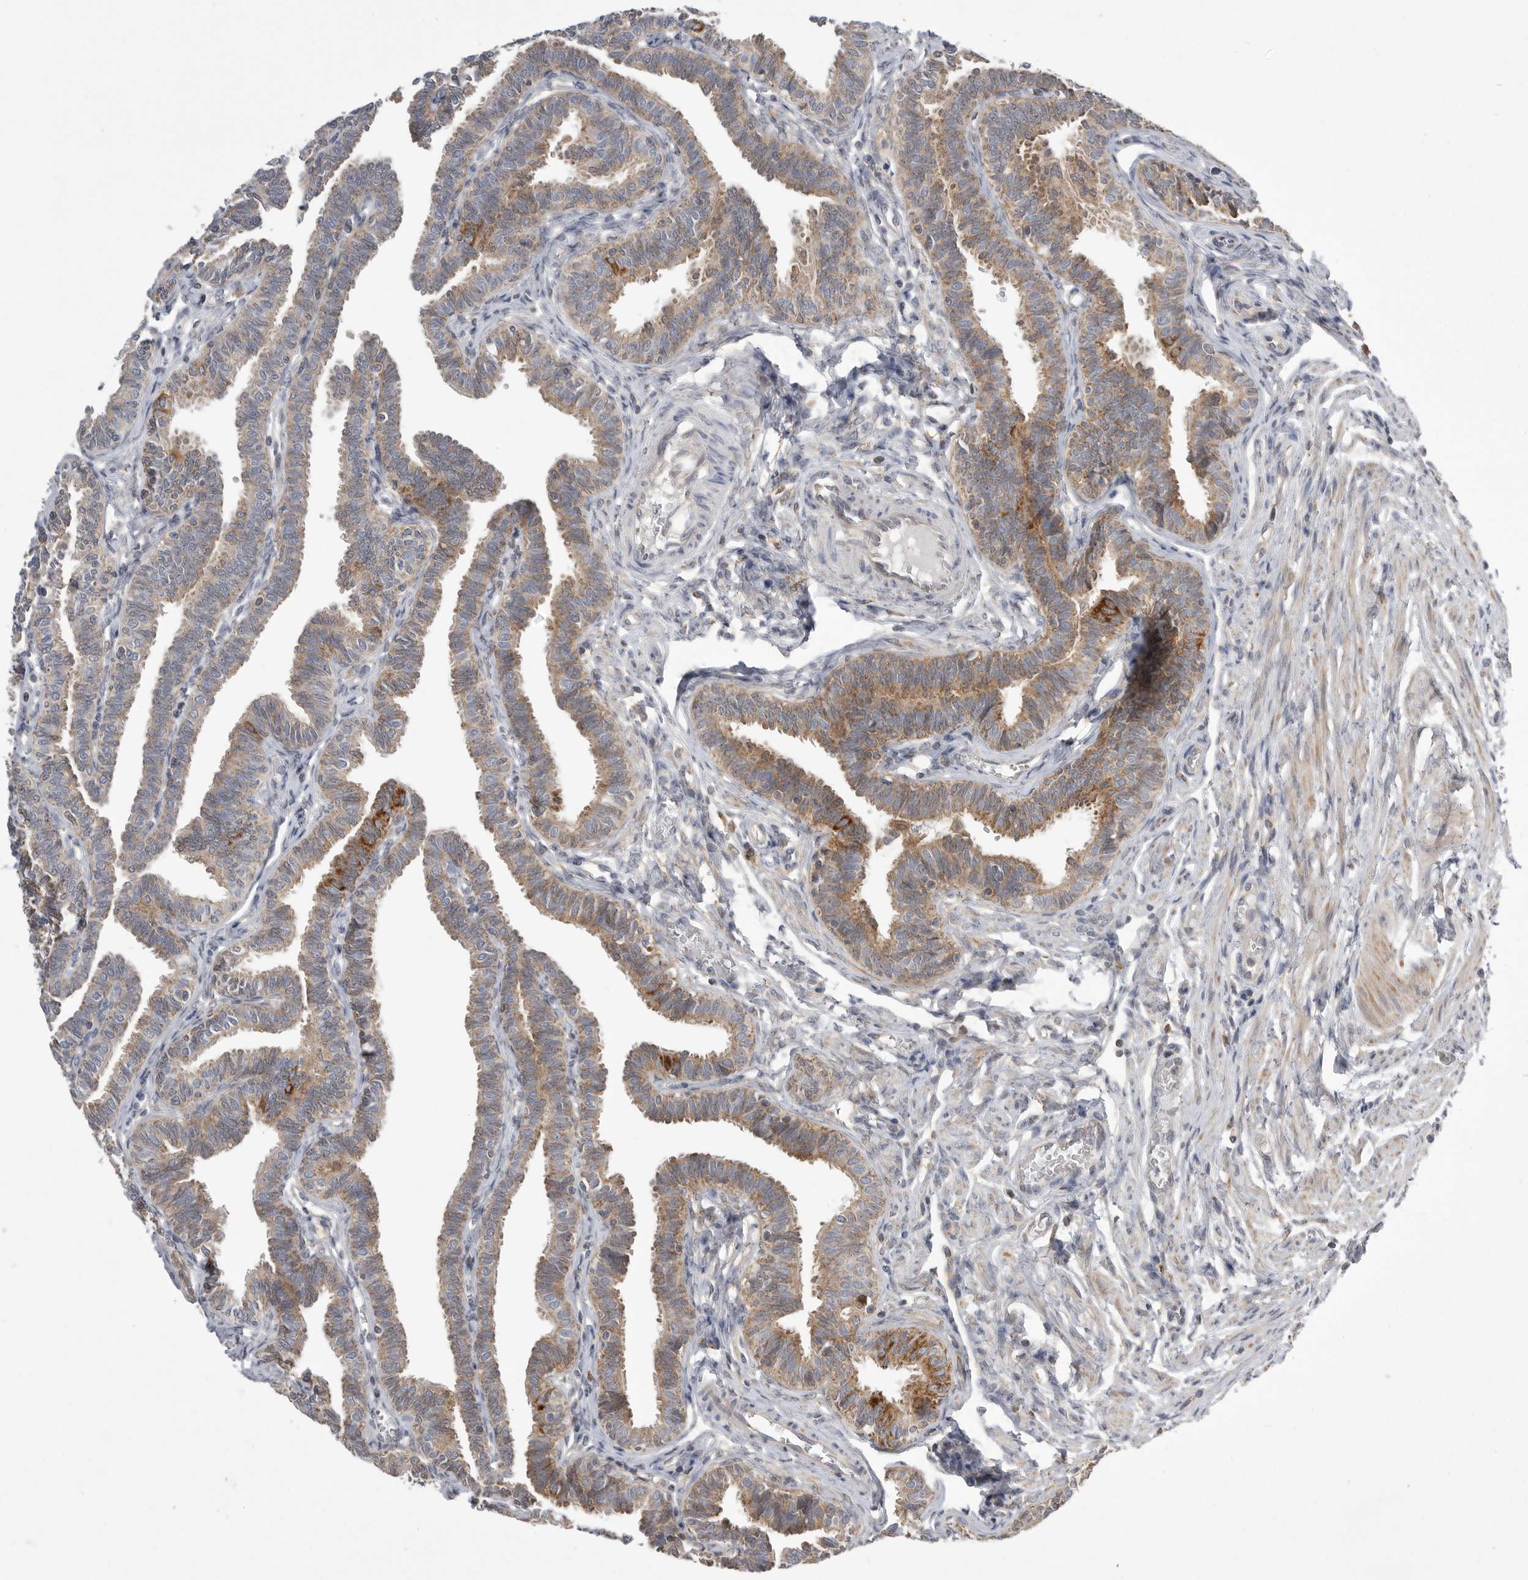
{"staining": {"intensity": "strong", "quantity": ">75%", "location": "cytoplasmic/membranous"}, "tissue": "fallopian tube", "cell_type": "Glandular cells", "image_type": "normal", "snomed": [{"axis": "morphology", "description": "Normal tissue, NOS"}, {"axis": "topography", "description": "Fallopian tube"}, {"axis": "topography", "description": "Ovary"}], "caption": "DAB (3,3'-diaminobenzidine) immunohistochemical staining of benign human fallopian tube displays strong cytoplasmic/membranous protein positivity in approximately >75% of glandular cells.", "gene": "KYAT3", "patient": {"sex": "female", "age": 23}}